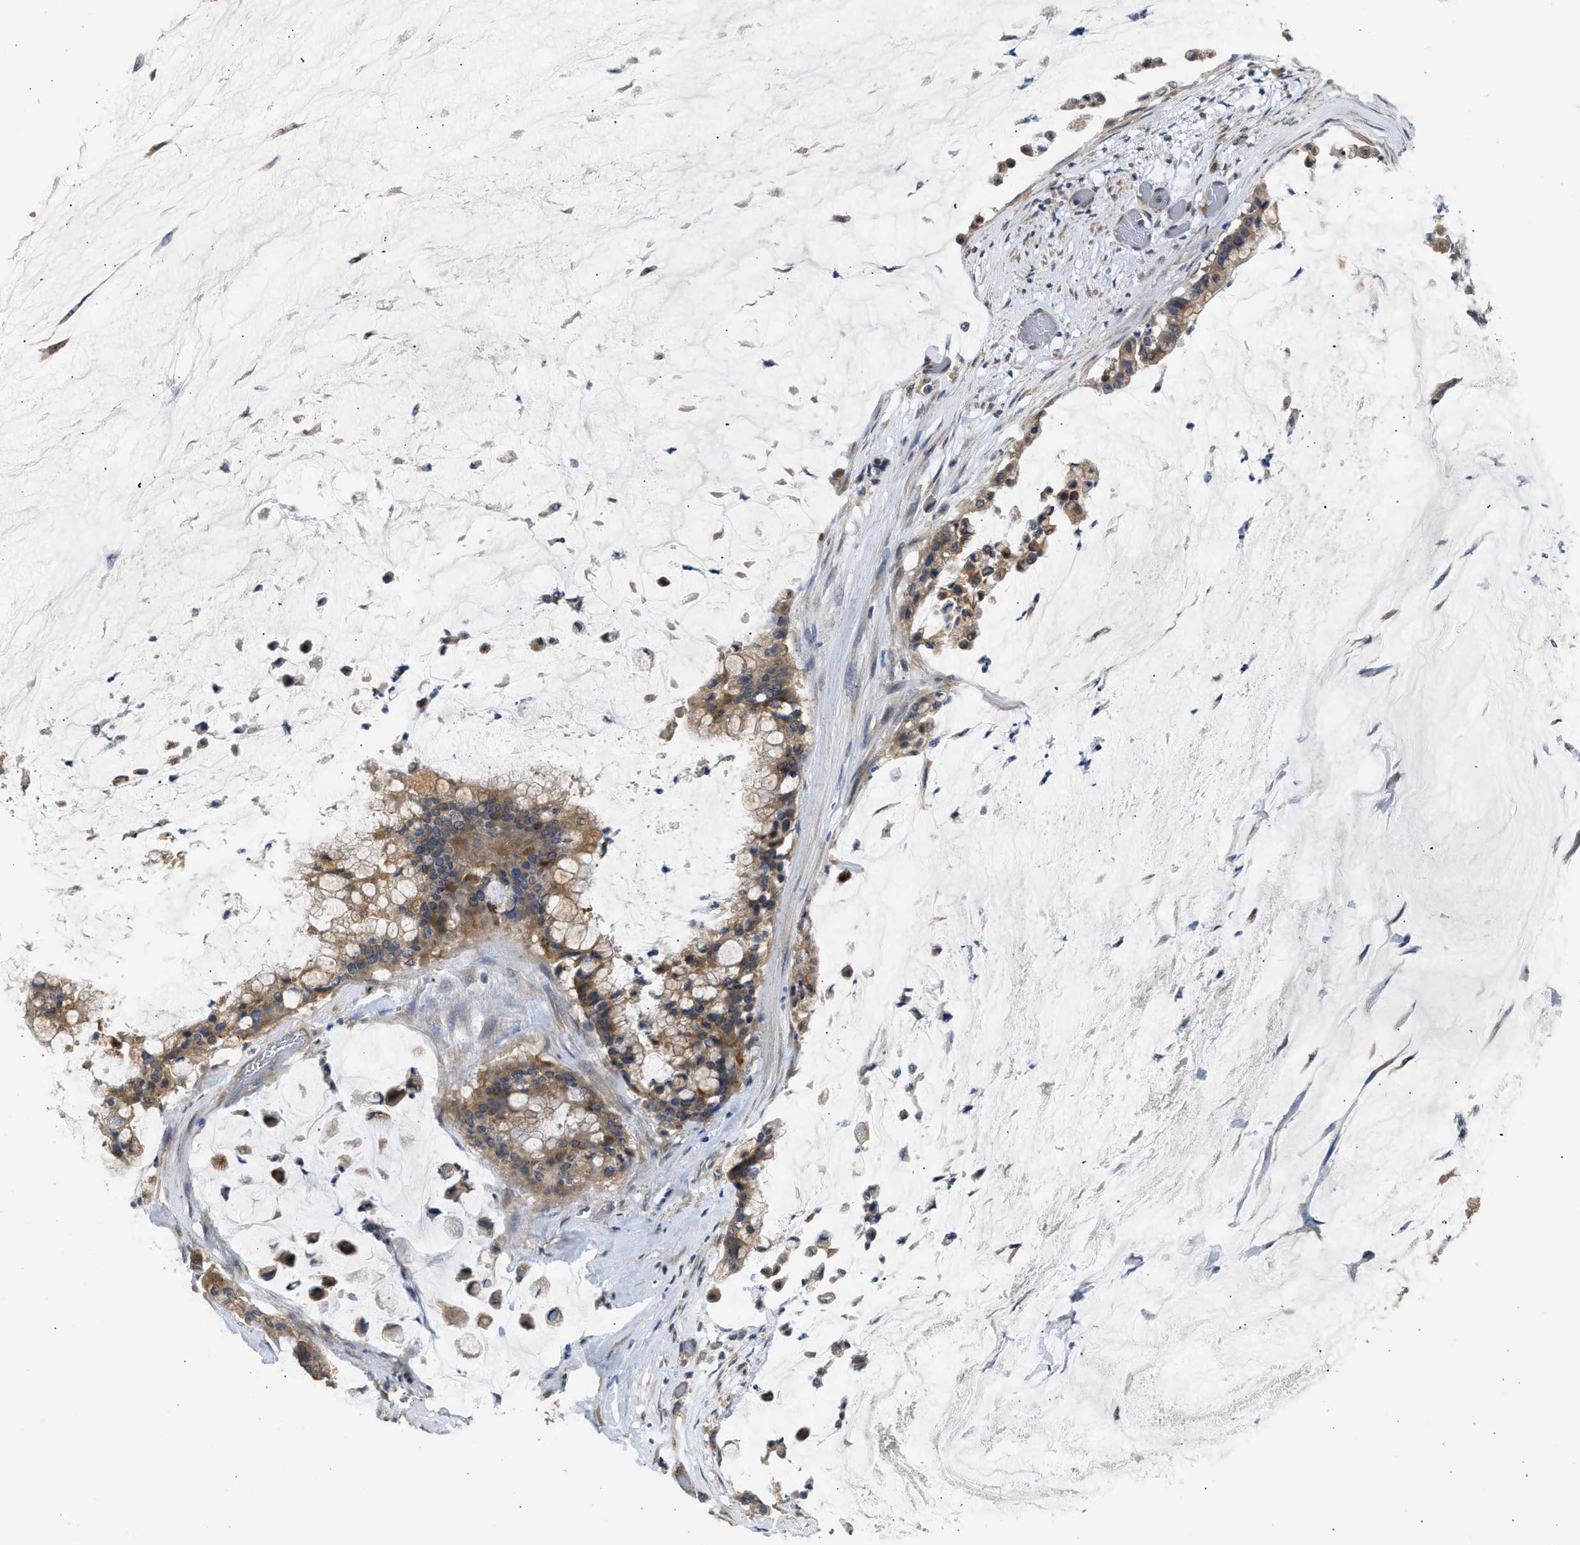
{"staining": {"intensity": "moderate", "quantity": ">75%", "location": "cytoplasmic/membranous"}, "tissue": "pancreatic cancer", "cell_type": "Tumor cells", "image_type": "cancer", "snomed": [{"axis": "morphology", "description": "Adenocarcinoma, NOS"}, {"axis": "topography", "description": "Pancreas"}], "caption": "Pancreatic adenocarcinoma was stained to show a protein in brown. There is medium levels of moderate cytoplasmic/membranous staining in about >75% of tumor cells.", "gene": "SPINT2", "patient": {"sex": "male", "age": 41}}